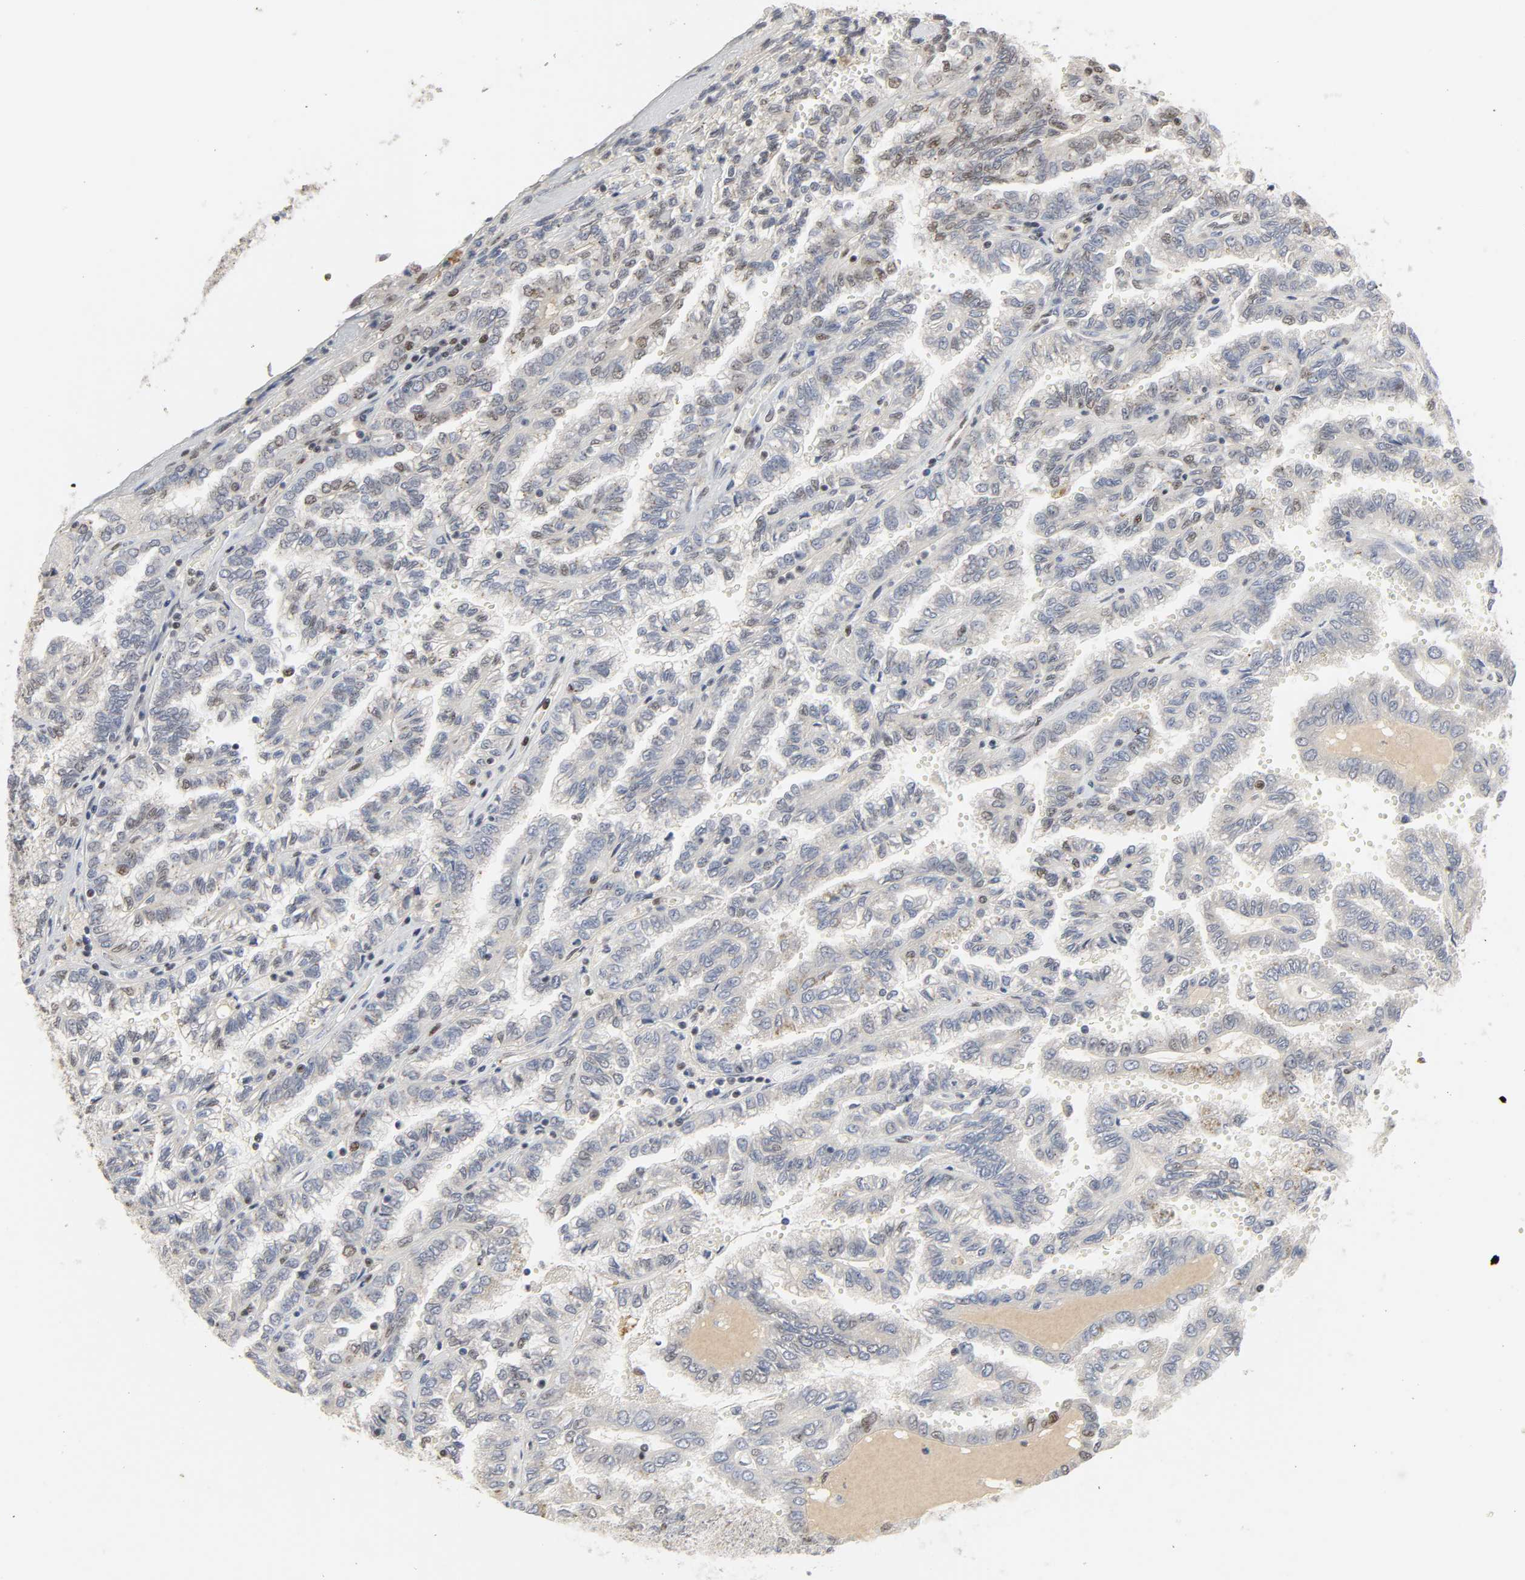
{"staining": {"intensity": "moderate", "quantity": "25%-75%", "location": "nuclear"}, "tissue": "renal cancer", "cell_type": "Tumor cells", "image_type": "cancer", "snomed": [{"axis": "morphology", "description": "Inflammation, NOS"}, {"axis": "morphology", "description": "Adenocarcinoma, NOS"}, {"axis": "topography", "description": "Kidney"}], "caption": "Renal cancer stained with a protein marker demonstrates moderate staining in tumor cells.", "gene": "NCOA6", "patient": {"sex": "male", "age": 68}}